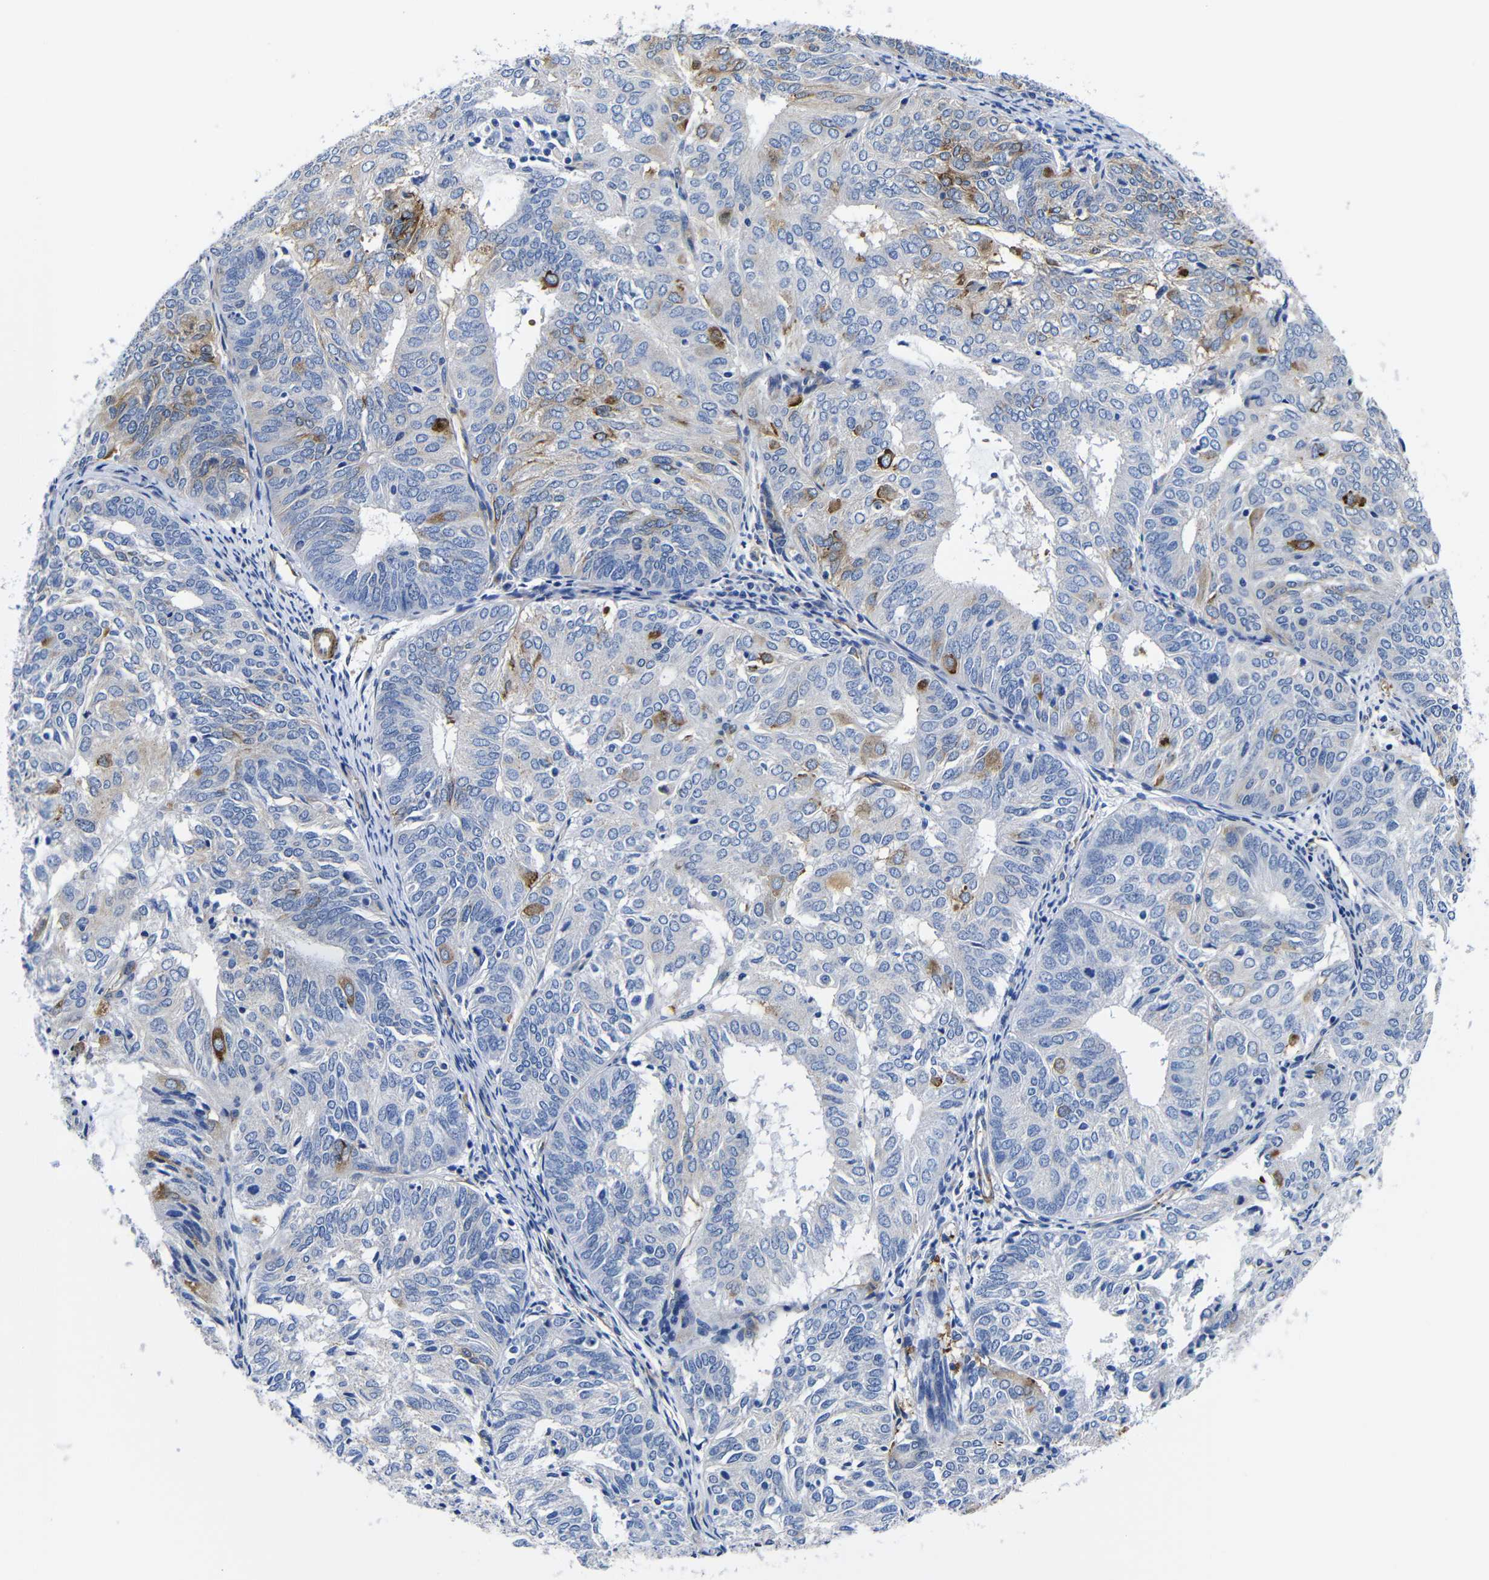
{"staining": {"intensity": "moderate", "quantity": "<25%", "location": "cytoplasmic/membranous"}, "tissue": "endometrial cancer", "cell_type": "Tumor cells", "image_type": "cancer", "snomed": [{"axis": "morphology", "description": "Adenocarcinoma, NOS"}, {"axis": "topography", "description": "Uterus"}], "caption": "Tumor cells reveal low levels of moderate cytoplasmic/membranous positivity in about <25% of cells in adenocarcinoma (endometrial). (brown staining indicates protein expression, while blue staining denotes nuclei).", "gene": "LRIG1", "patient": {"sex": "female", "age": 60}}